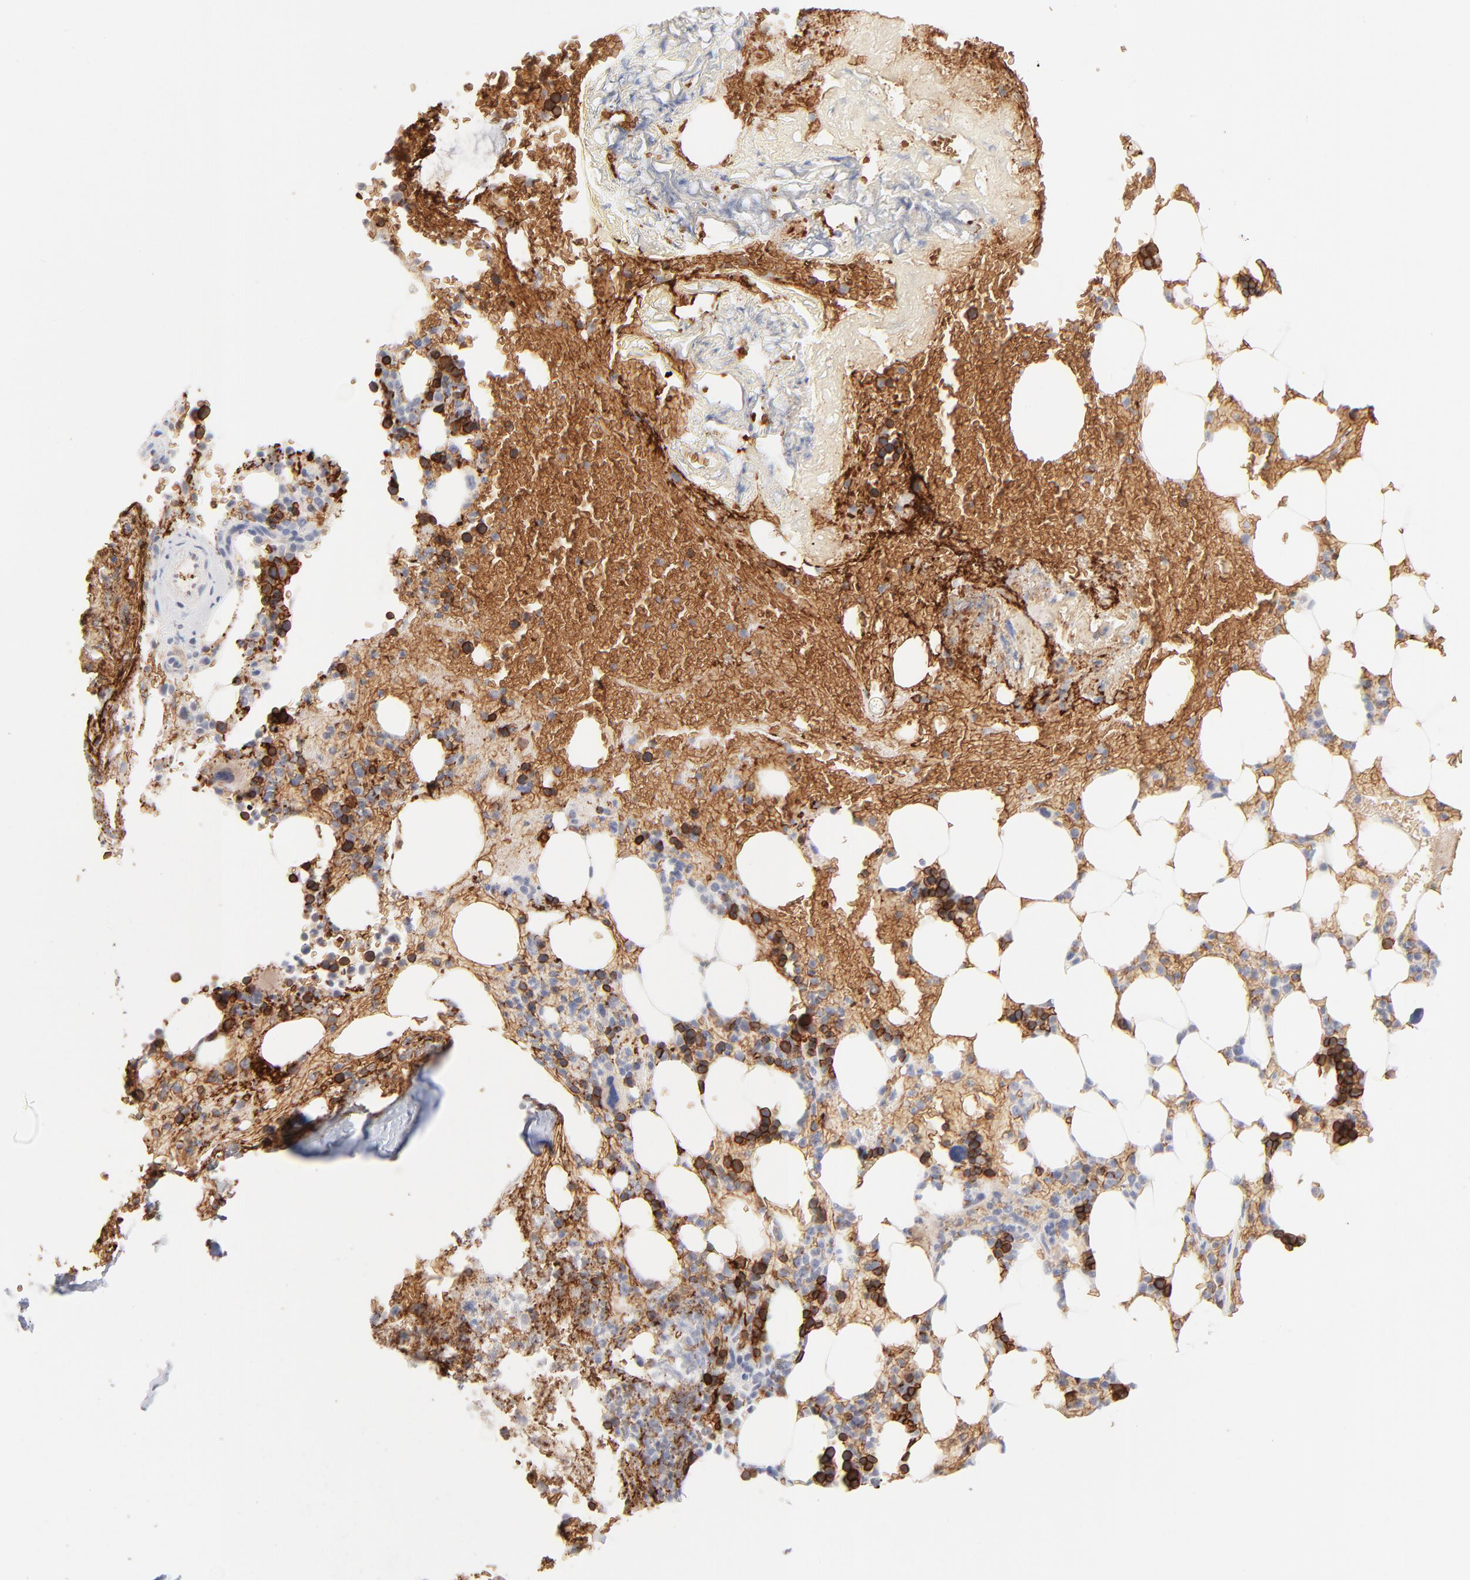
{"staining": {"intensity": "strong", "quantity": "25%-75%", "location": "cytoplasmic/membranous"}, "tissue": "bone marrow", "cell_type": "Hematopoietic cells", "image_type": "normal", "snomed": [{"axis": "morphology", "description": "Normal tissue, NOS"}, {"axis": "topography", "description": "Bone marrow"}], "caption": "This photomicrograph demonstrates IHC staining of unremarkable human bone marrow, with high strong cytoplasmic/membranous expression in approximately 25%-75% of hematopoietic cells.", "gene": "SPTB", "patient": {"sex": "female", "age": 73}}